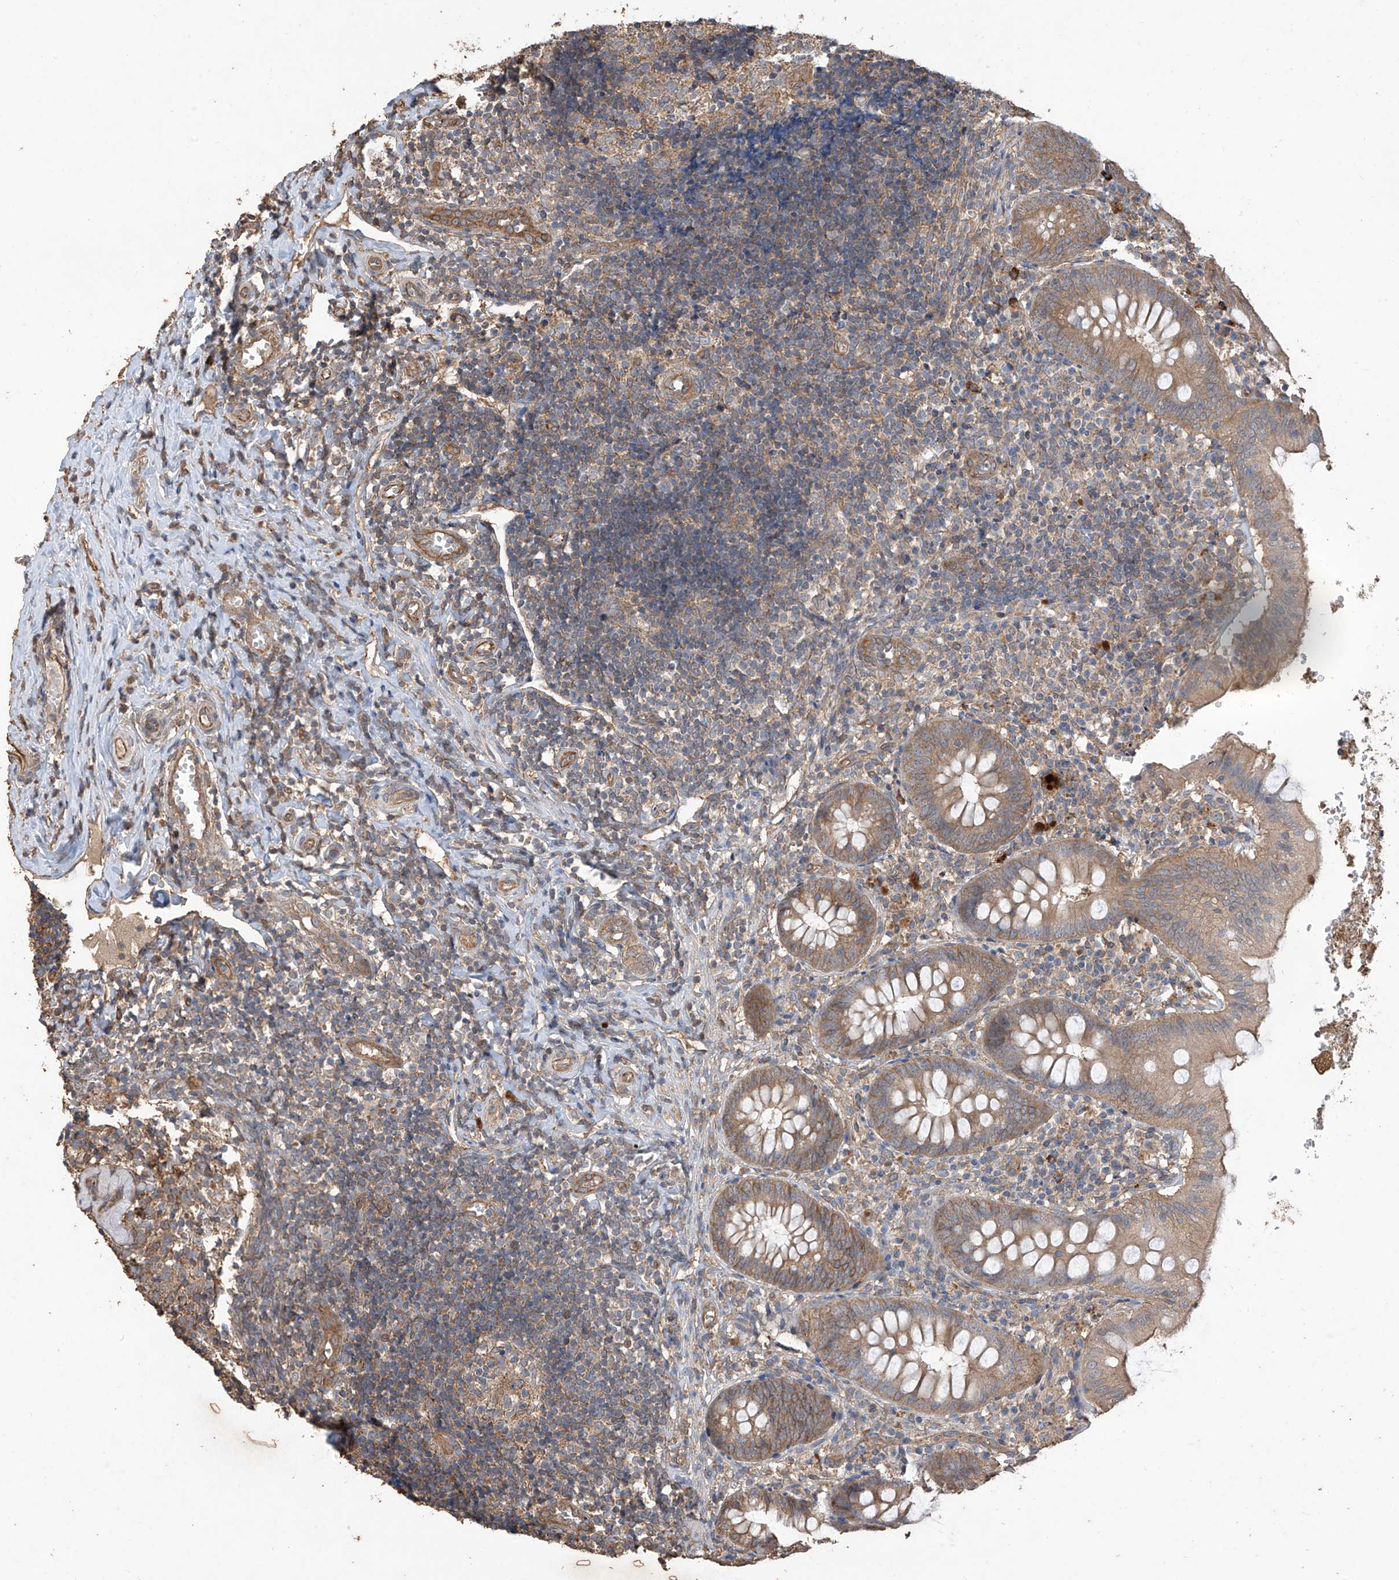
{"staining": {"intensity": "moderate", "quantity": ">75%", "location": "cytoplasmic/membranous"}, "tissue": "appendix", "cell_type": "Glandular cells", "image_type": "normal", "snomed": [{"axis": "morphology", "description": "Normal tissue, NOS"}, {"axis": "topography", "description": "Appendix"}], "caption": "IHC staining of normal appendix, which exhibits medium levels of moderate cytoplasmic/membranous positivity in about >75% of glandular cells indicating moderate cytoplasmic/membranous protein positivity. The staining was performed using DAB (3,3'-diaminobenzidine) (brown) for protein detection and nuclei were counterstained in hematoxylin (blue).", "gene": "AGBL5", "patient": {"sex": "male", "age": 8}}